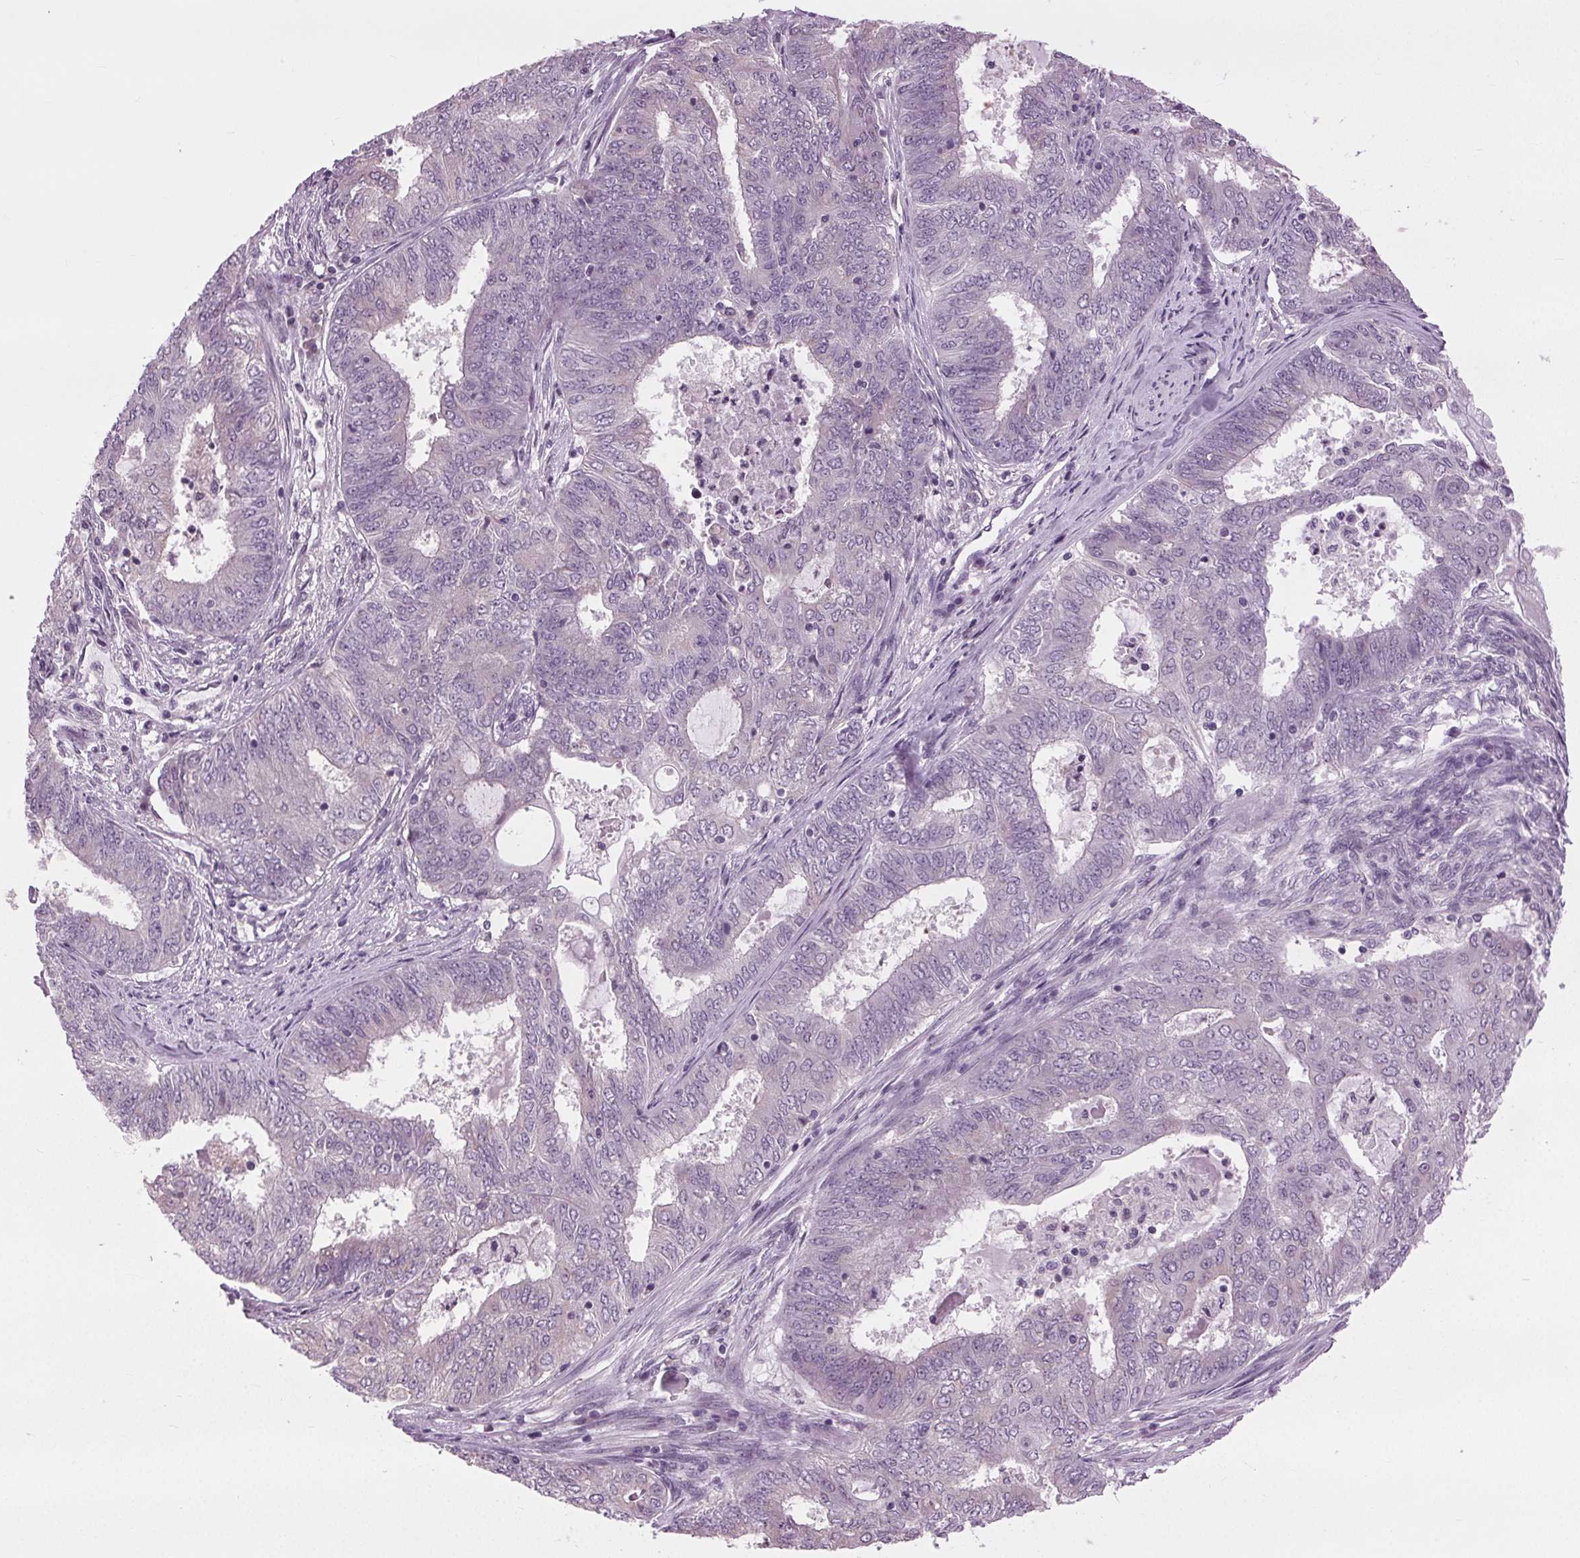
{"staining": {"intensity": "negative", "quantity": "none", "location": "none"}, "tissue": "endometrial cancer", "cell_type": "Tumor cells", "image_type": "cancer", "snomed": [{"axis": "morphology", "description": "Adenocarcinoma, NOS"}, {"axis": "topography", "description": "Endometrium"}], "caption": "High magnification brightfield microscopy of endometrial adenocarcinoma stained with DAB (brown) and counterstained with hematoxylin (blue): tumor cells show no significant positivity. The staining is performed using DAB (3,3'-diaminobenzidine) brown chromogen with nuclei counter-stained in using hematoxylin.", "gene": "BSDC1", "patient": {"sex": "female", "age": 62}}